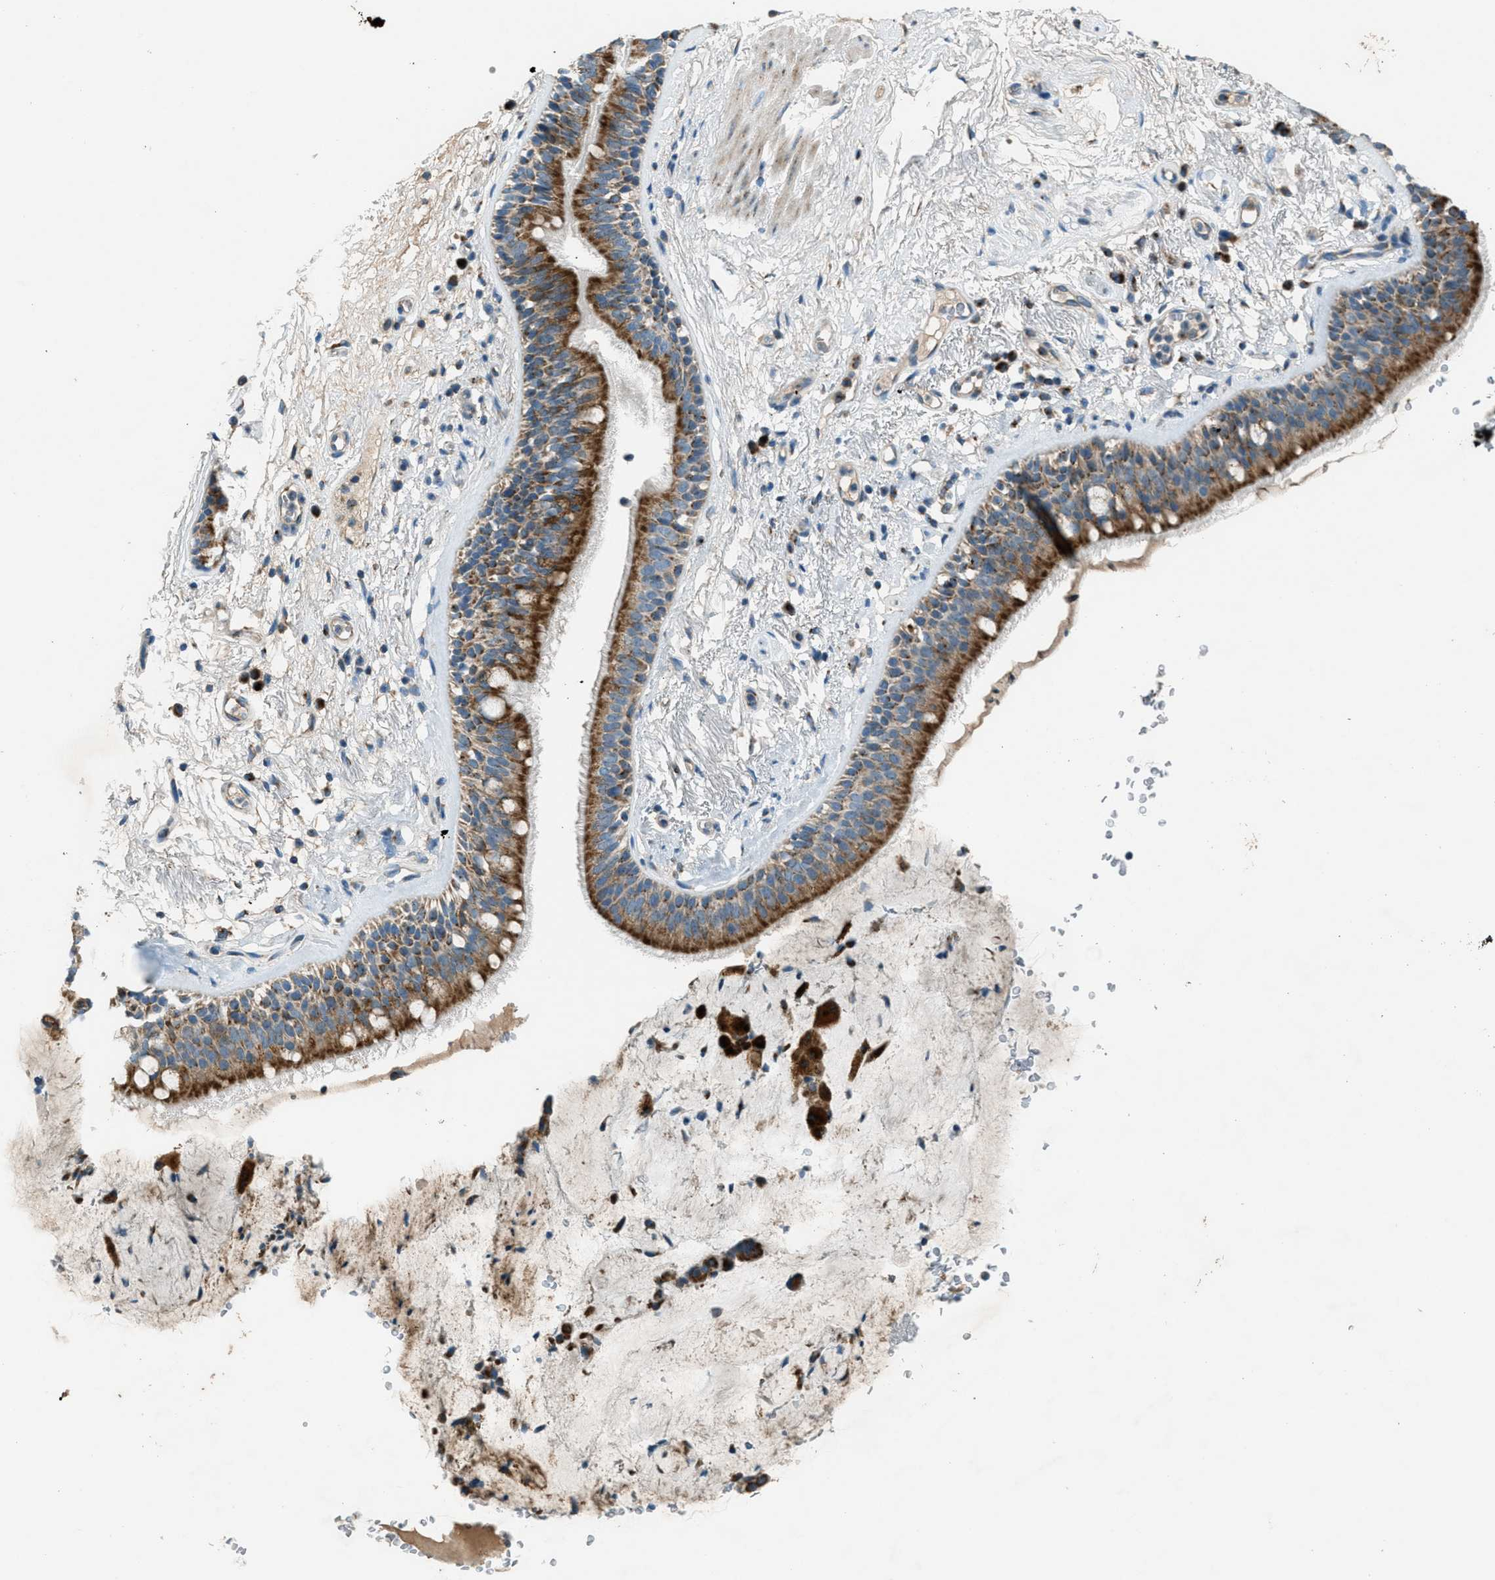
{"staining": {"intensity": "strong", "quantity": "25%-75%", "location": "cytoplasmic/membranous"}, "tissue": "bronchus", "cell_type": "Respiratory epithelial cells", "image_type": "normal", "snomed": [{"axis": "morphology", "description": "Normal tissue, NOS"}, {"axis": "topography", "description": "Cartilage tissue"}], "caption": "DAB (3,3'-diaminobenzidine) immunohistochemical staining of benign bronchus exhibits strong cytoplasmic/membranous protein staining in approximately 25%-75% of respiratory epithelial cells.", "gene": "BCKDK", "patient": {"sex": "female", "age": 63}}